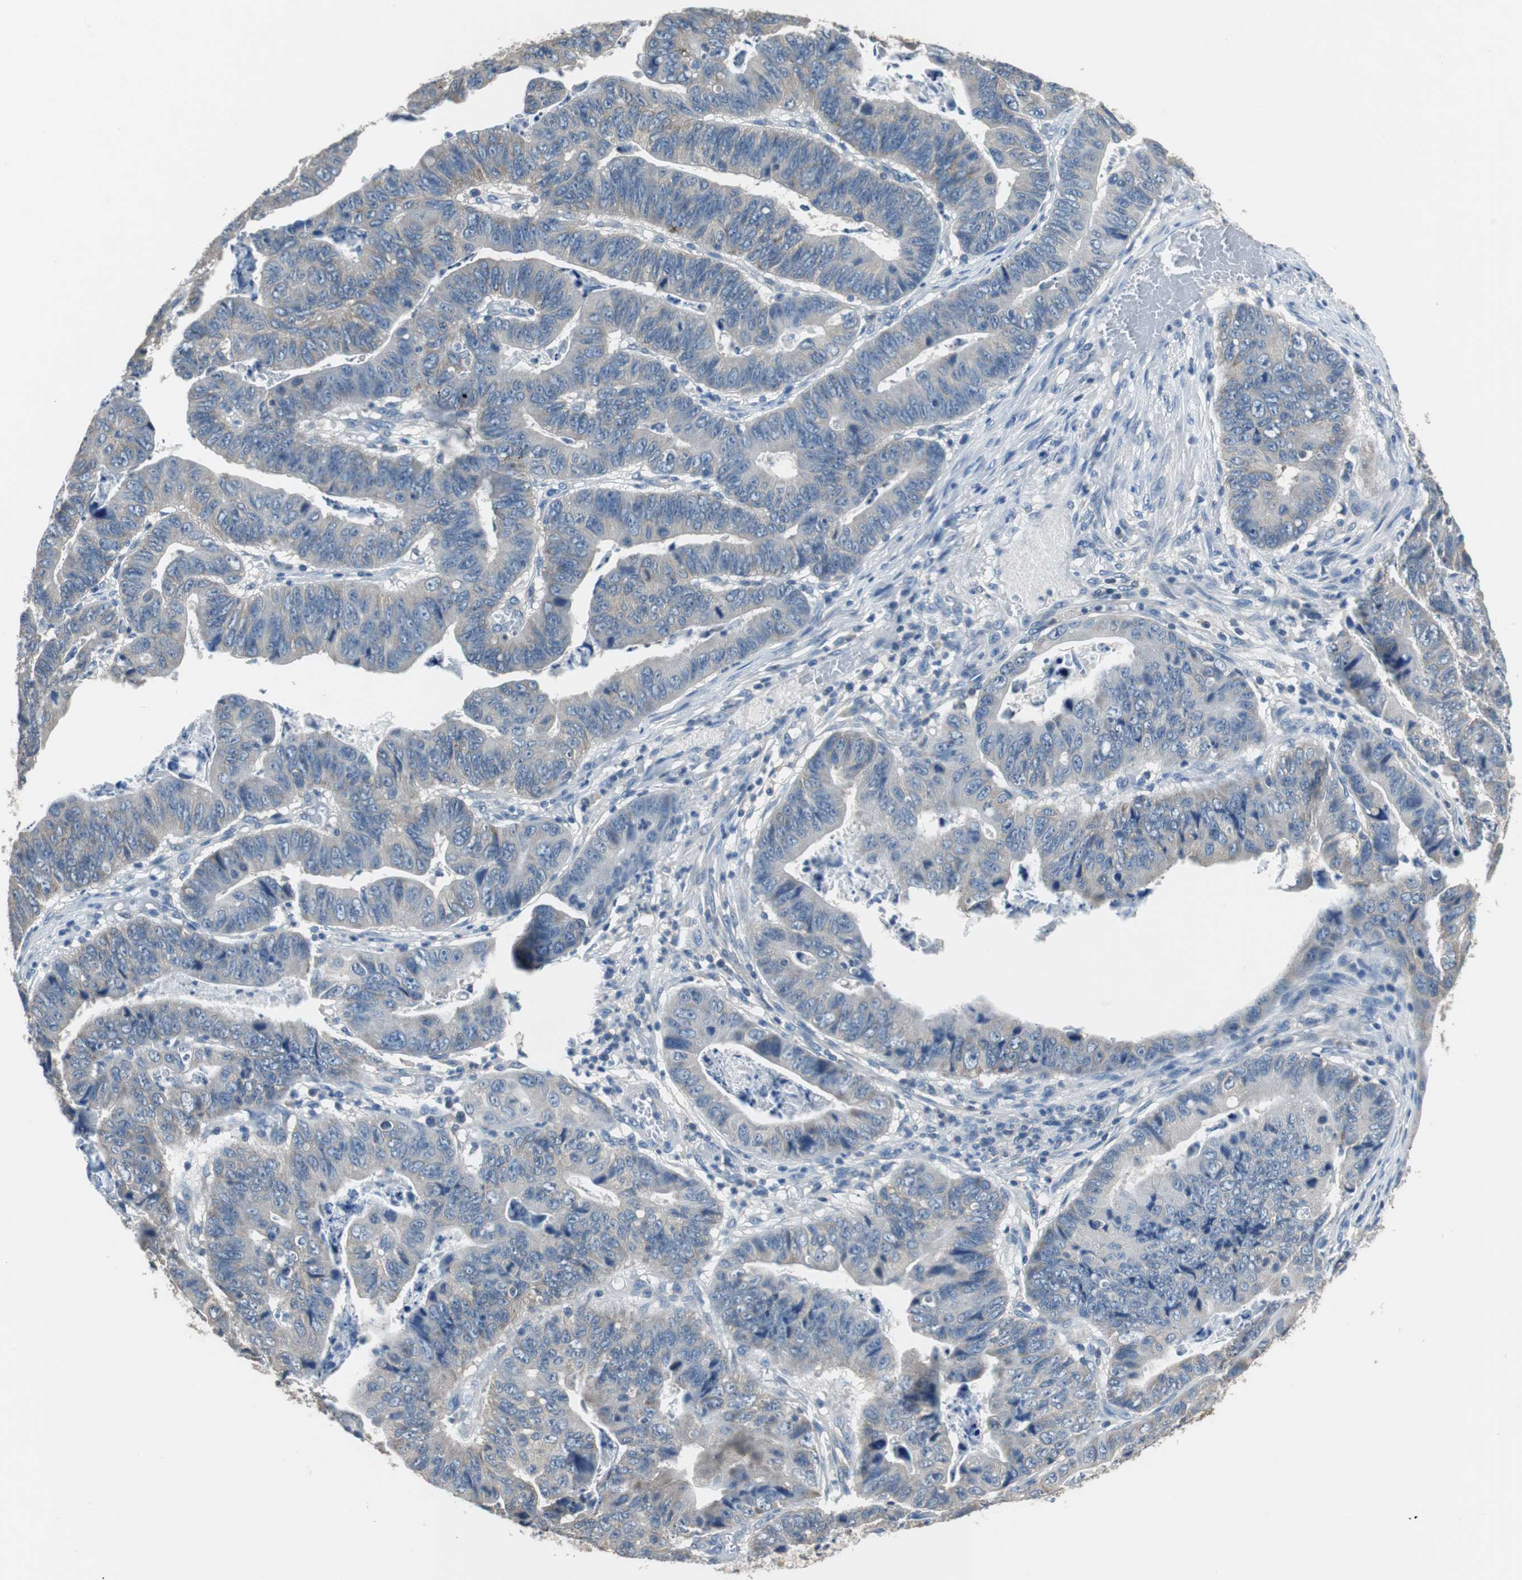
{"staining": {"intensity": "weak", "quantity": "<25%", "location": "cytoplasmic/membranous"}, "tissue": "stomach cancer", "cell_type": "Tumor cells", "image_type": "cancer", "snomed": [{"axis": "morphology", "description": "Adenocarcinoma, NOS"}, {"axis": "topography", "description": "Stomach, lower"}], "caption": "The histopathology image reveals no significant staining in tumor cells of stomach adenocarcinoma.", "gene": "PRKCA", "patient": {"sex": "male", "age": 77}}